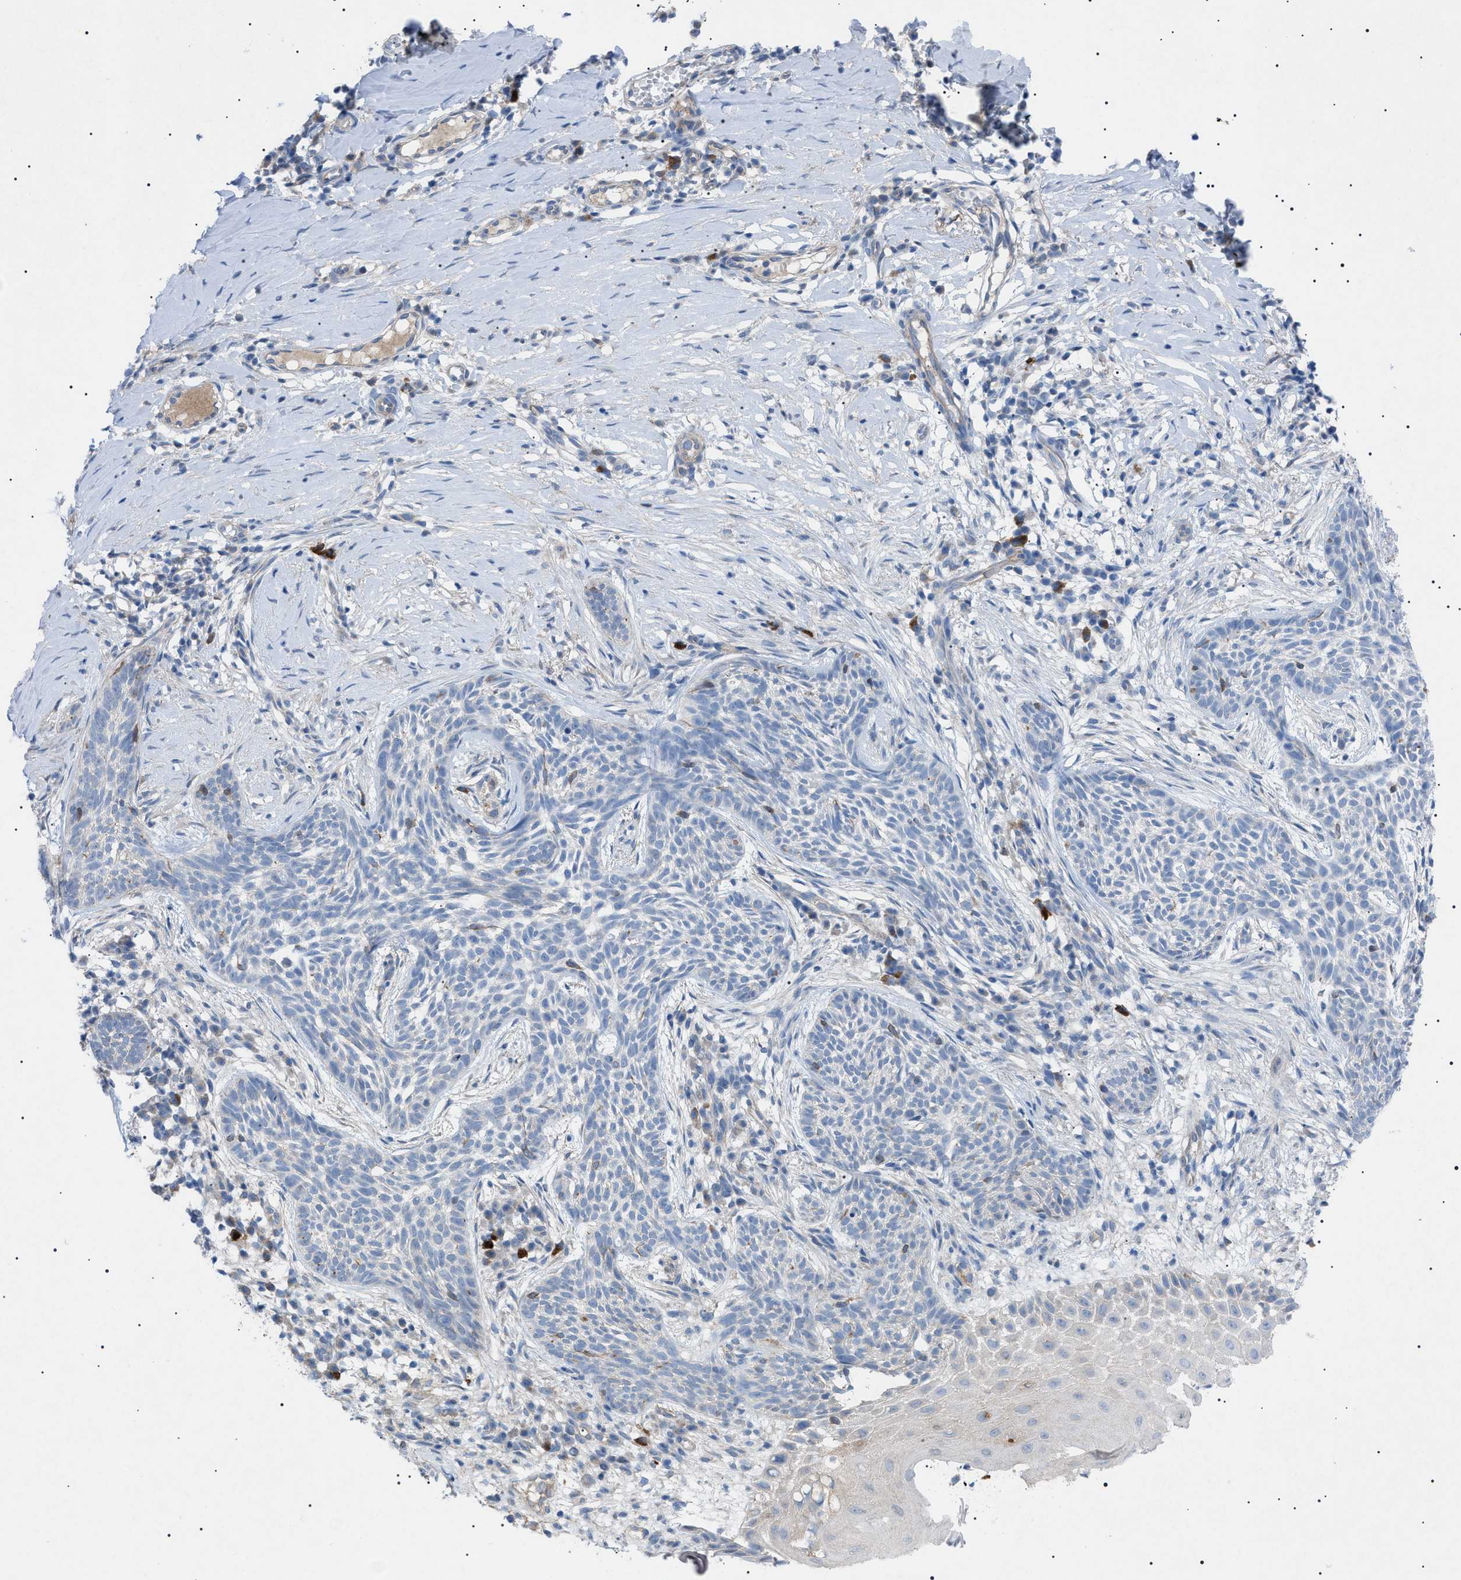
{"staining": {"intensity": "negative", "quantity": "none", "location": "none"}, "tissue": "skin cancer", "cell_type": "Tumor cells", "image_type": "cancer", "snomed": [{"axis": "morphology", "description": "Basal cell carcinoma"}, {"axis": "topography", "description": "Skin"}], "caption": "Skin cancer stained for a protein using IHC reveals no expression tumor cells.", "gene": "ADAMTS1", "patient": {"sex": "female", "age": 59}}